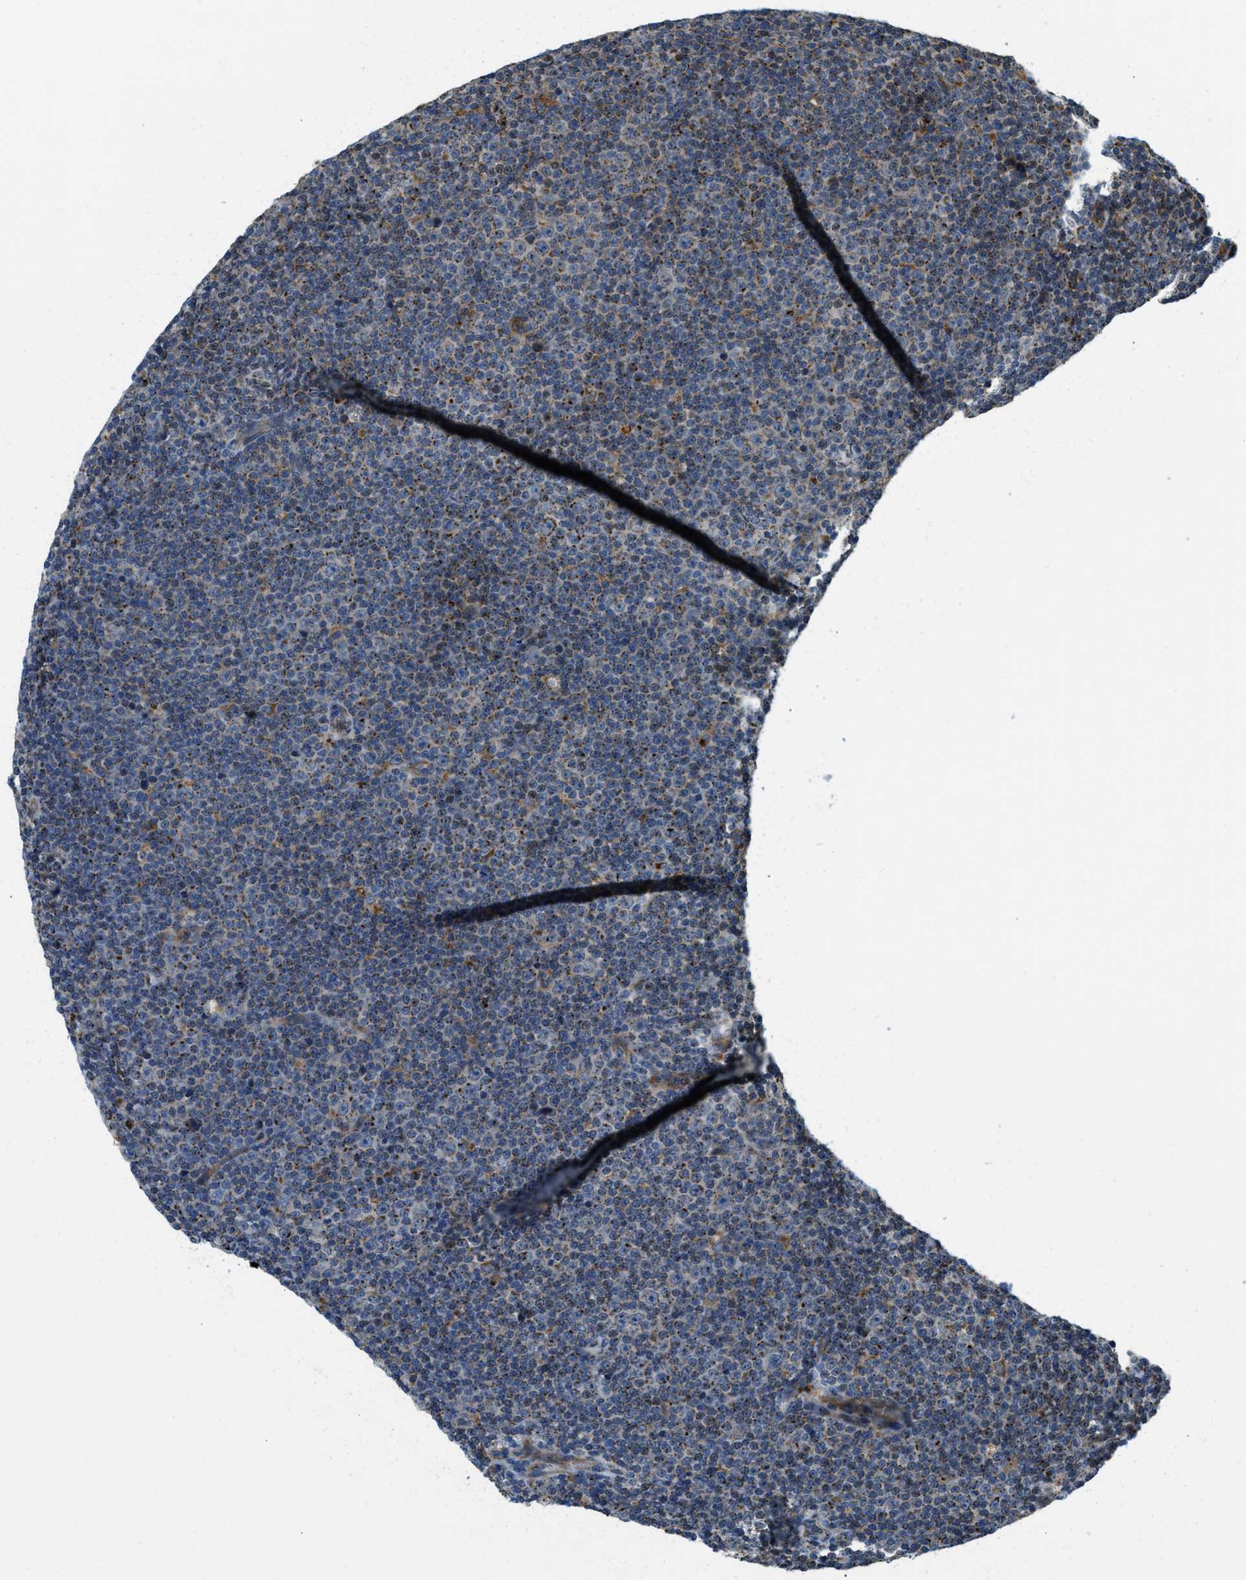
{"staining": {"intensity": "weak", "quantity": "25%-75%", "location": "cytoplasmic/membranous"}, "tissue": "lymphoma", "cell_type": "Tumor cells", "image_type": "cancer", "snomed": [{"axis": "morphology", "description": "Malignant lymphoma, non-Hodgkin's type, Low grade"}, {"axis": "topography", "description": "Lymph node"}], "caption": "An IHC micrograph of neoplastic tissue is shown. Protein staining in brown shows weak cytoplasmic/membranous positivity in lymphoma within tumor cells.", "gene": "STARD3NL", "patient": {"sex": "female", "age": 67}}